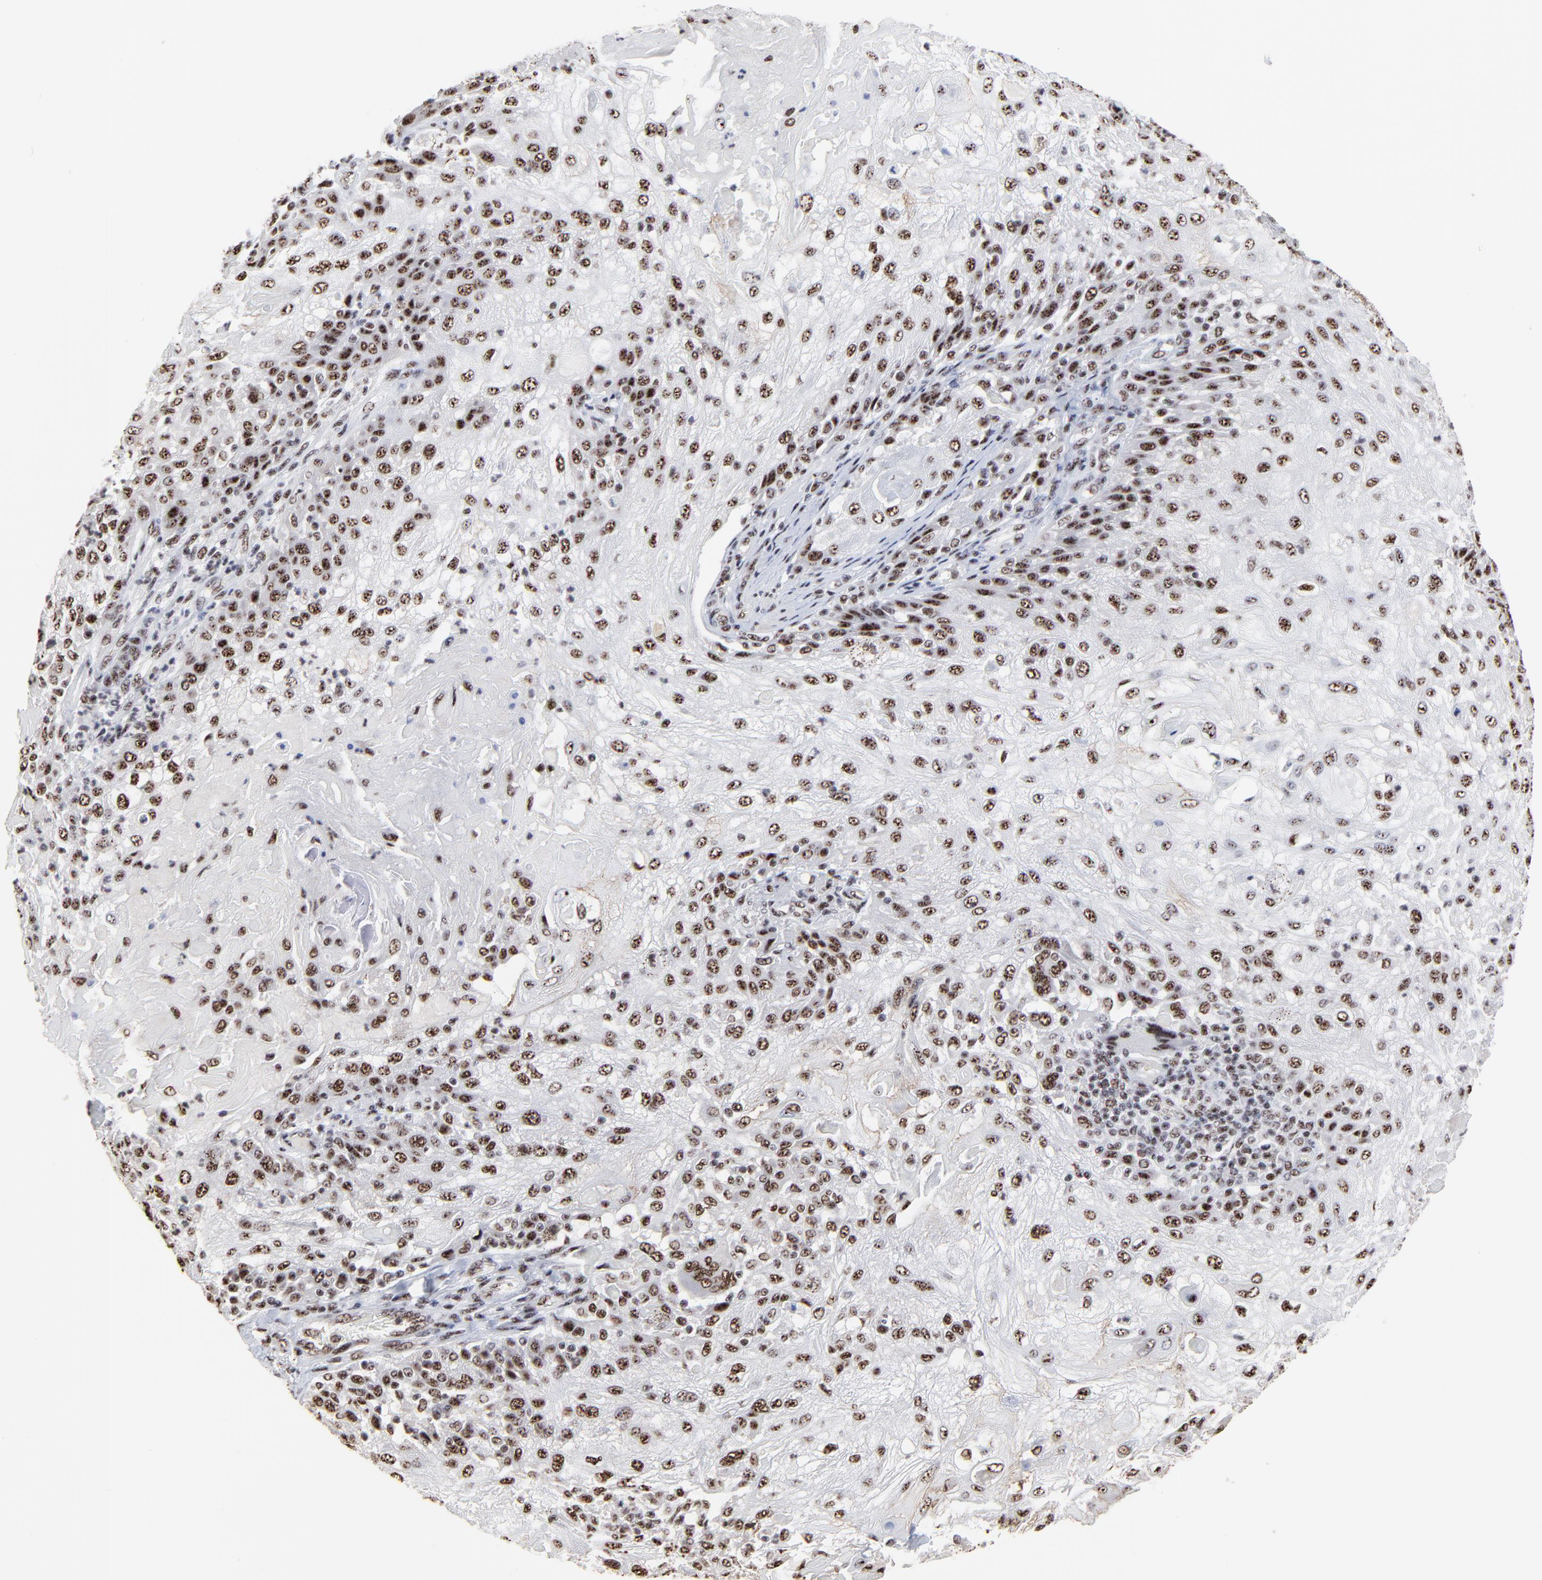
{"staining": {"intensity": "moderate", "quantity": ">75%", "location": "nuclear"}, "tissue": "skin cancer", "cell_type": "Tumor cells", "image_type": "cancer", "snomed": [{"axis": "morphology", "description": "Normal tissue, NOS"}, {"axis": "morphology", "description": "Squamous cell carcinoma, NOS"}, {"axis": "topography", "description": "Skin"}], "caption": "A brown stain highlights moderate nuclear staining of a protein in skin cancer (squamous cell carcinoma) tumor cells.", "gene": "MBD4", "patient": {"sex": "female", "age": 83}}